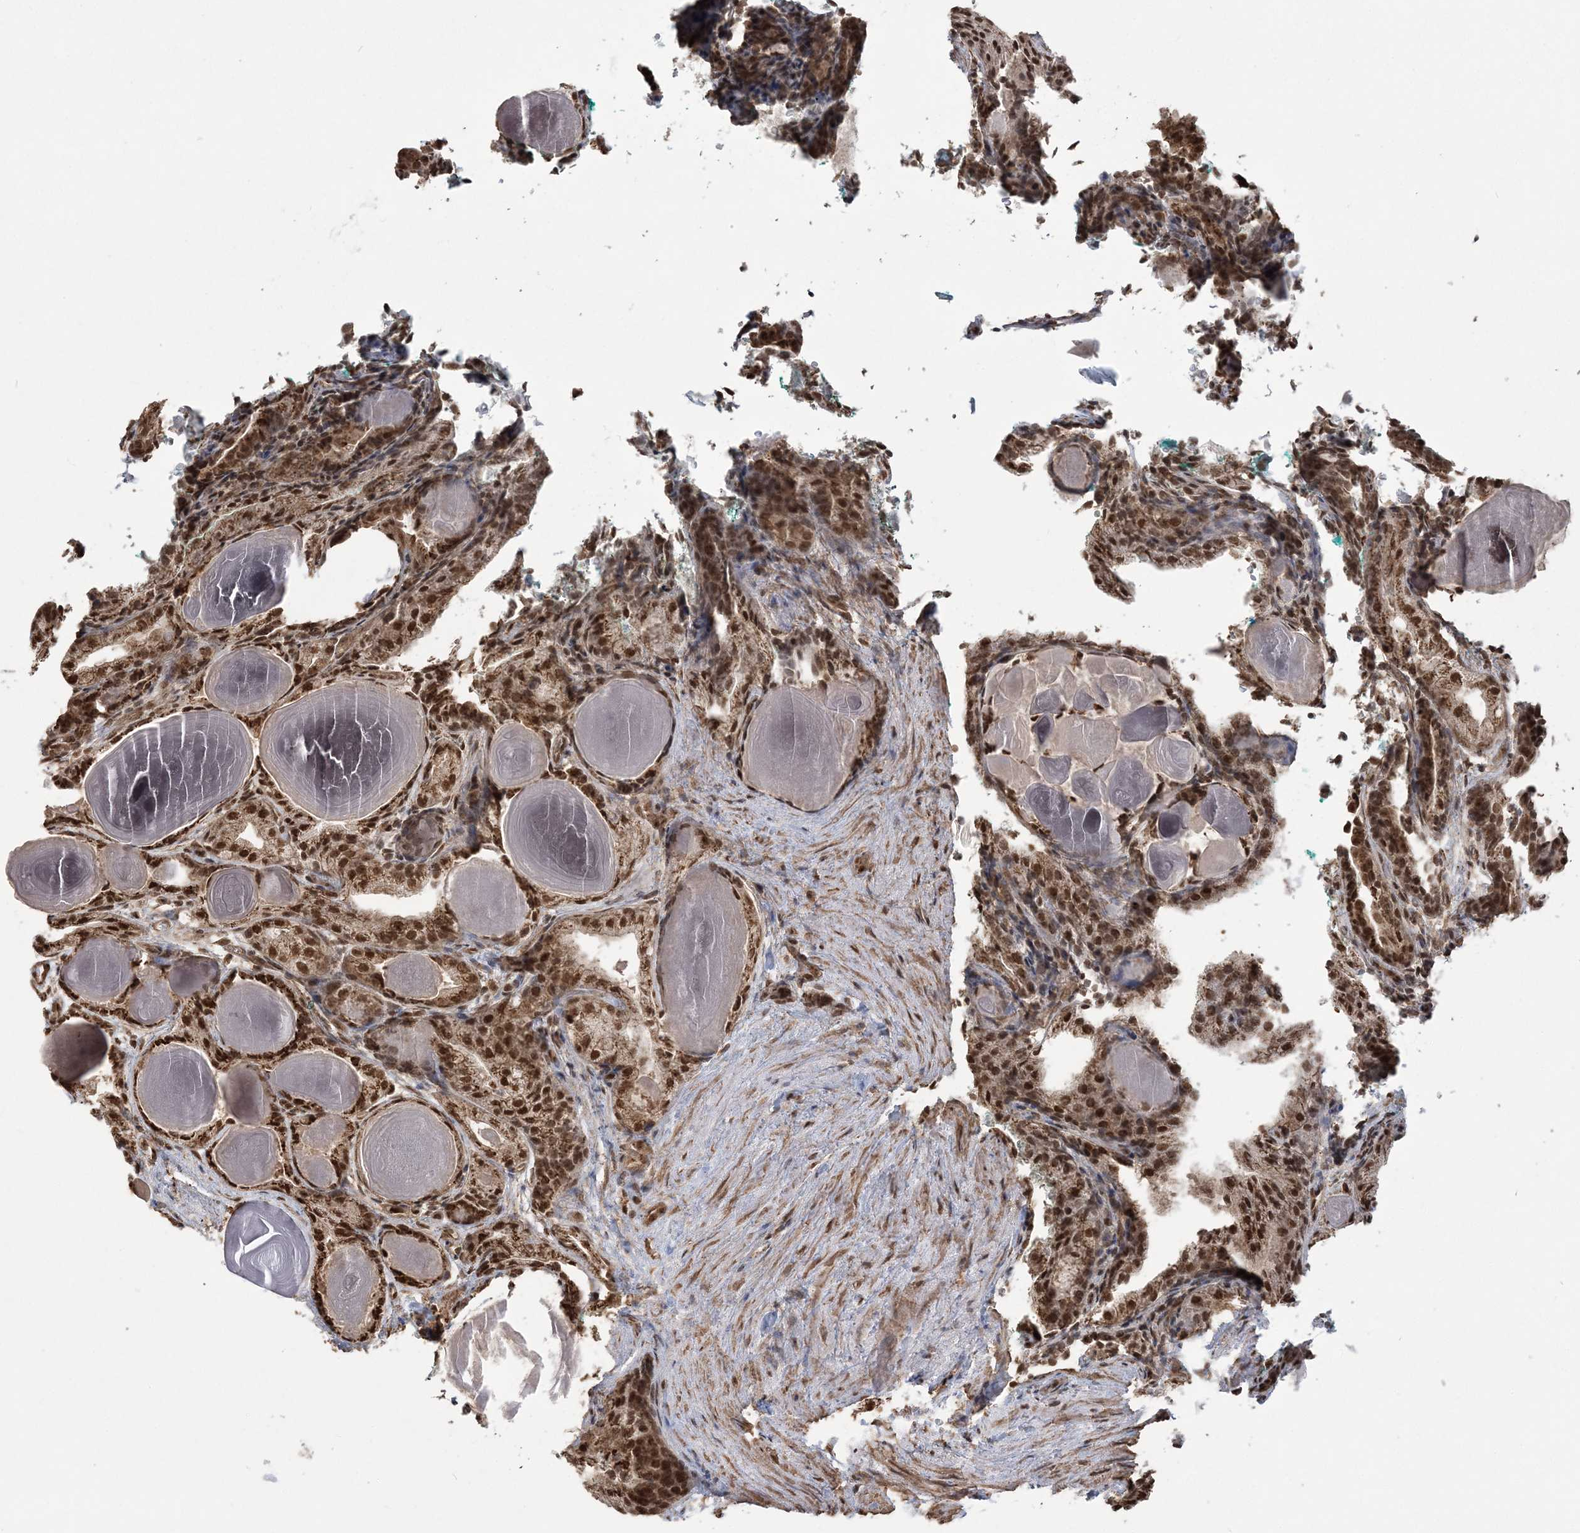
{"staining": {"intensity": "strong", "quantity": ">75%", "location": "cytoplasmic/membranous,nuclear"}, "tissue": "prostate cancer", "cell_type": "Tumor cells", "image_type": "cancer", "snomed": [{"axis": "morphology", "description": "Adenocarcinoma, High grade"}, {"axis": "topography", "description": "Prostate"}], "caption": "This is an image of immunohistochemistry (IHC) staining of prostate adenocarcinoma (high-grade), which shows strong expression in the cytoplasmic/membranous and nuclear of tumor cells.", "gene": "ZNF839", "patient": {"sex": "male", "age": 62}}